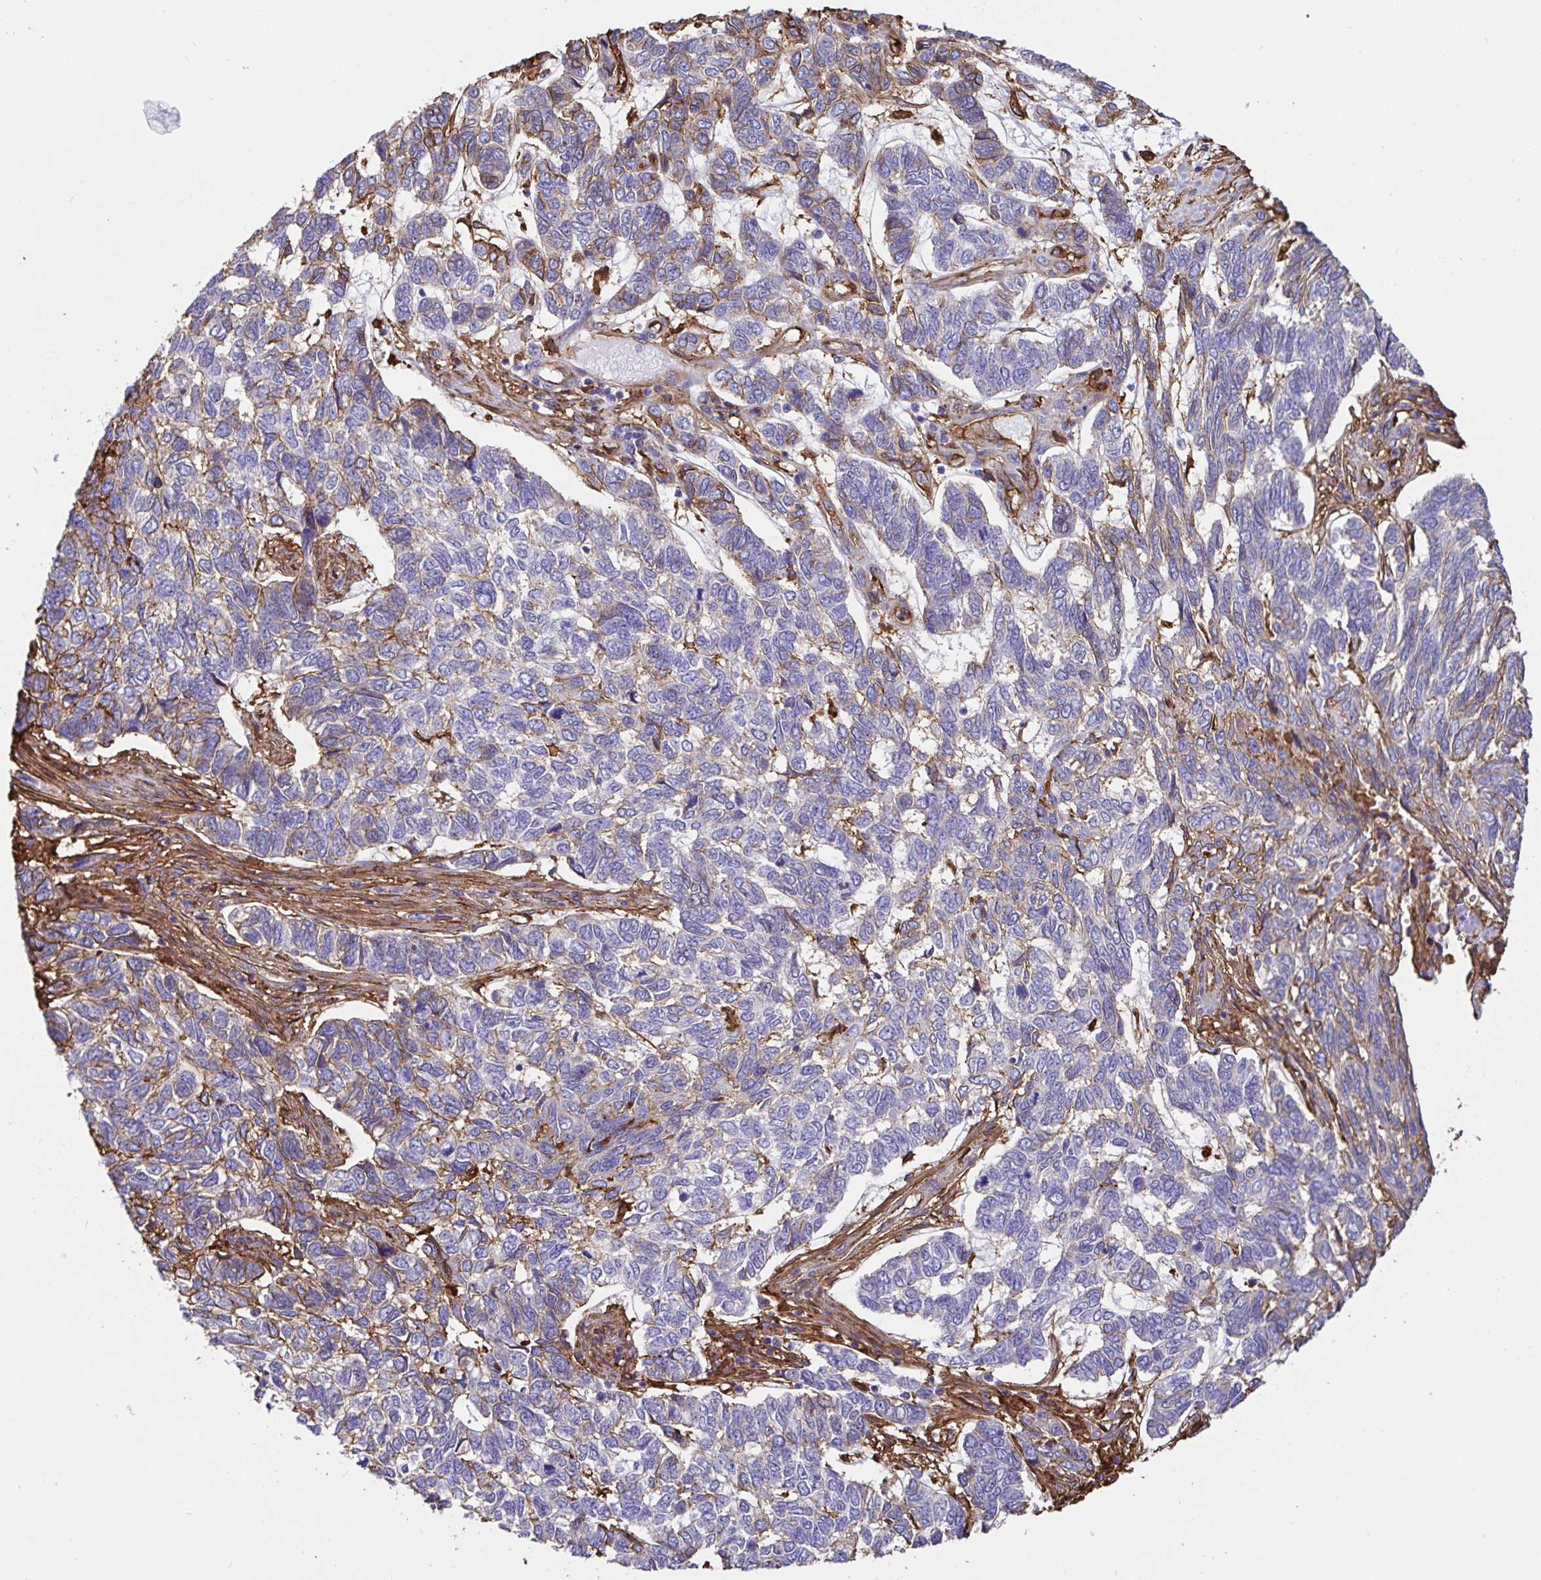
{"staining": {"intensity": "weak", "quantity": "<25%", "location": "cytoplasmic/membranous"}, "tissue": "skin cancer", "cell_type": "Tumor cells", "image_type": "cancer", "snomed": [{"axis": "morphology", "description": "Basal cell carcinoma"}, {"axis": "topography", "description": "Skin"}], "caption": "The IHC histopathology image has no significant staining in tumor cells of skin basal cell carcinoma tissue.", "gene": "ANXA2", "patient": {"sex": "female", "age": 65}}